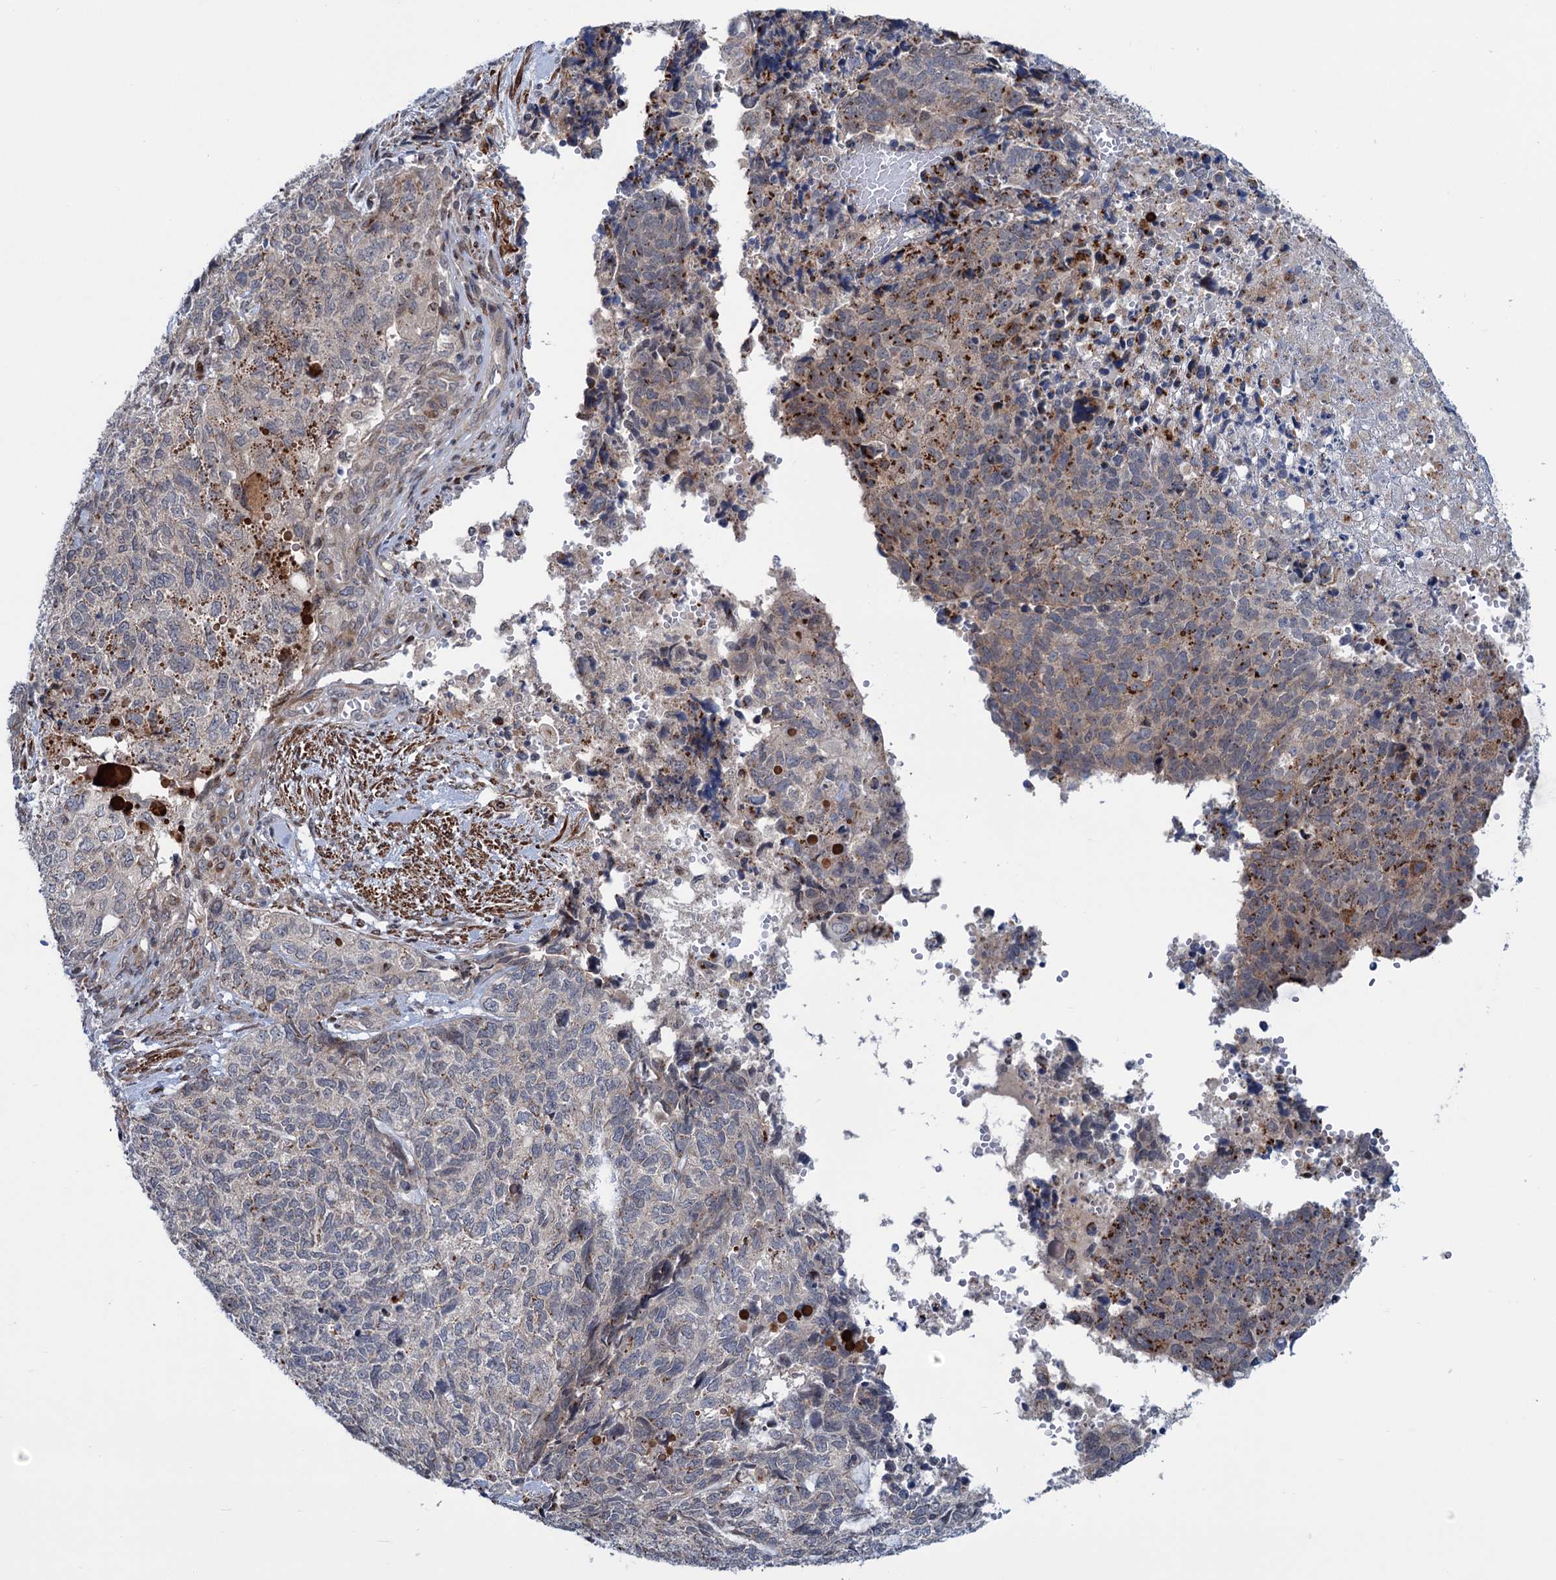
{"staining": {"intensity": "strong", "quantity": "<25%", "location": "cytoplasmic/membranous"}, "tissue": "cervical cancer", "cell_type": "Tumor cells", "image_type": "cancer", "snomed": [{"axis": "morphology", "description": "Squamous cell carcinoma, NOS"}, {"axis": "topography", "description": "Cervix"}], "caption": "DAB (3,3'-diaminobenzidine) immunohistochemical staining of human cervical cancer shows strong cytoplasmic/membranous protein expression in approximately <25% of tumor cells.", "gene": "ELP4", "patient": {"sex": "female", "age": 63}}